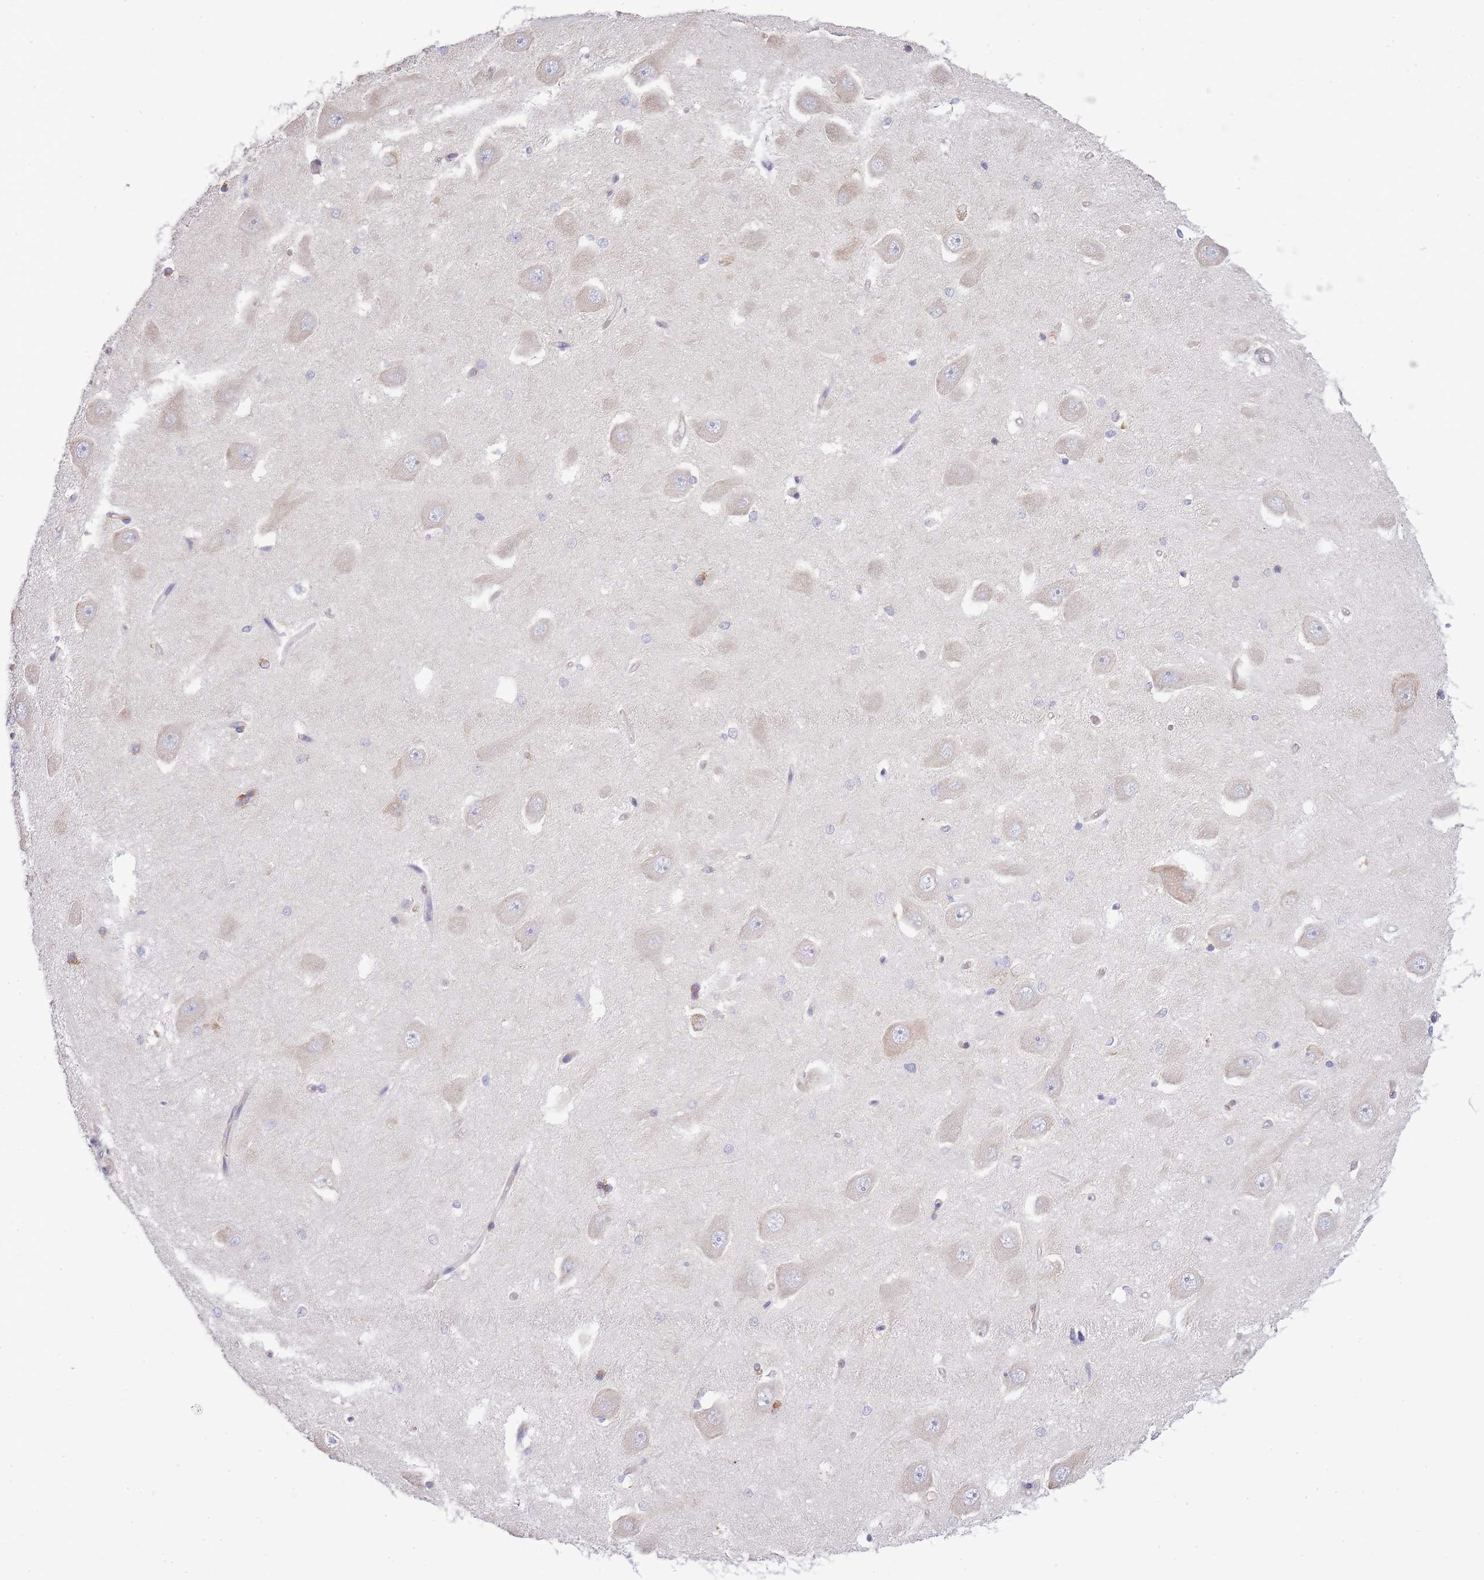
{"staining": {"intensity": "moderate", "quantity": "<25%", "location": "cytoplasmic/membranous"}, "tissue": "hippocampus", "cell_type": "Glial cells", "image_type": "normal", "snomed": [{"axis": "morphology", "description": "Normal tissue, NOS"}, {"axis": "topography", "description": "Hippocampus"}], "caption": "Immunohistochemistry (DAB (3,3'-diaminobenzidine)) staining of unremarkable human hippocampus exhibits moderate cytoplasmic/membranous protein positivity in approximately <25% of glial cells. (Brightfield microscopy of DAB IHC at high magnification).", "gene": "BEX1", "patient": {"sex": "male", "age": 45}}